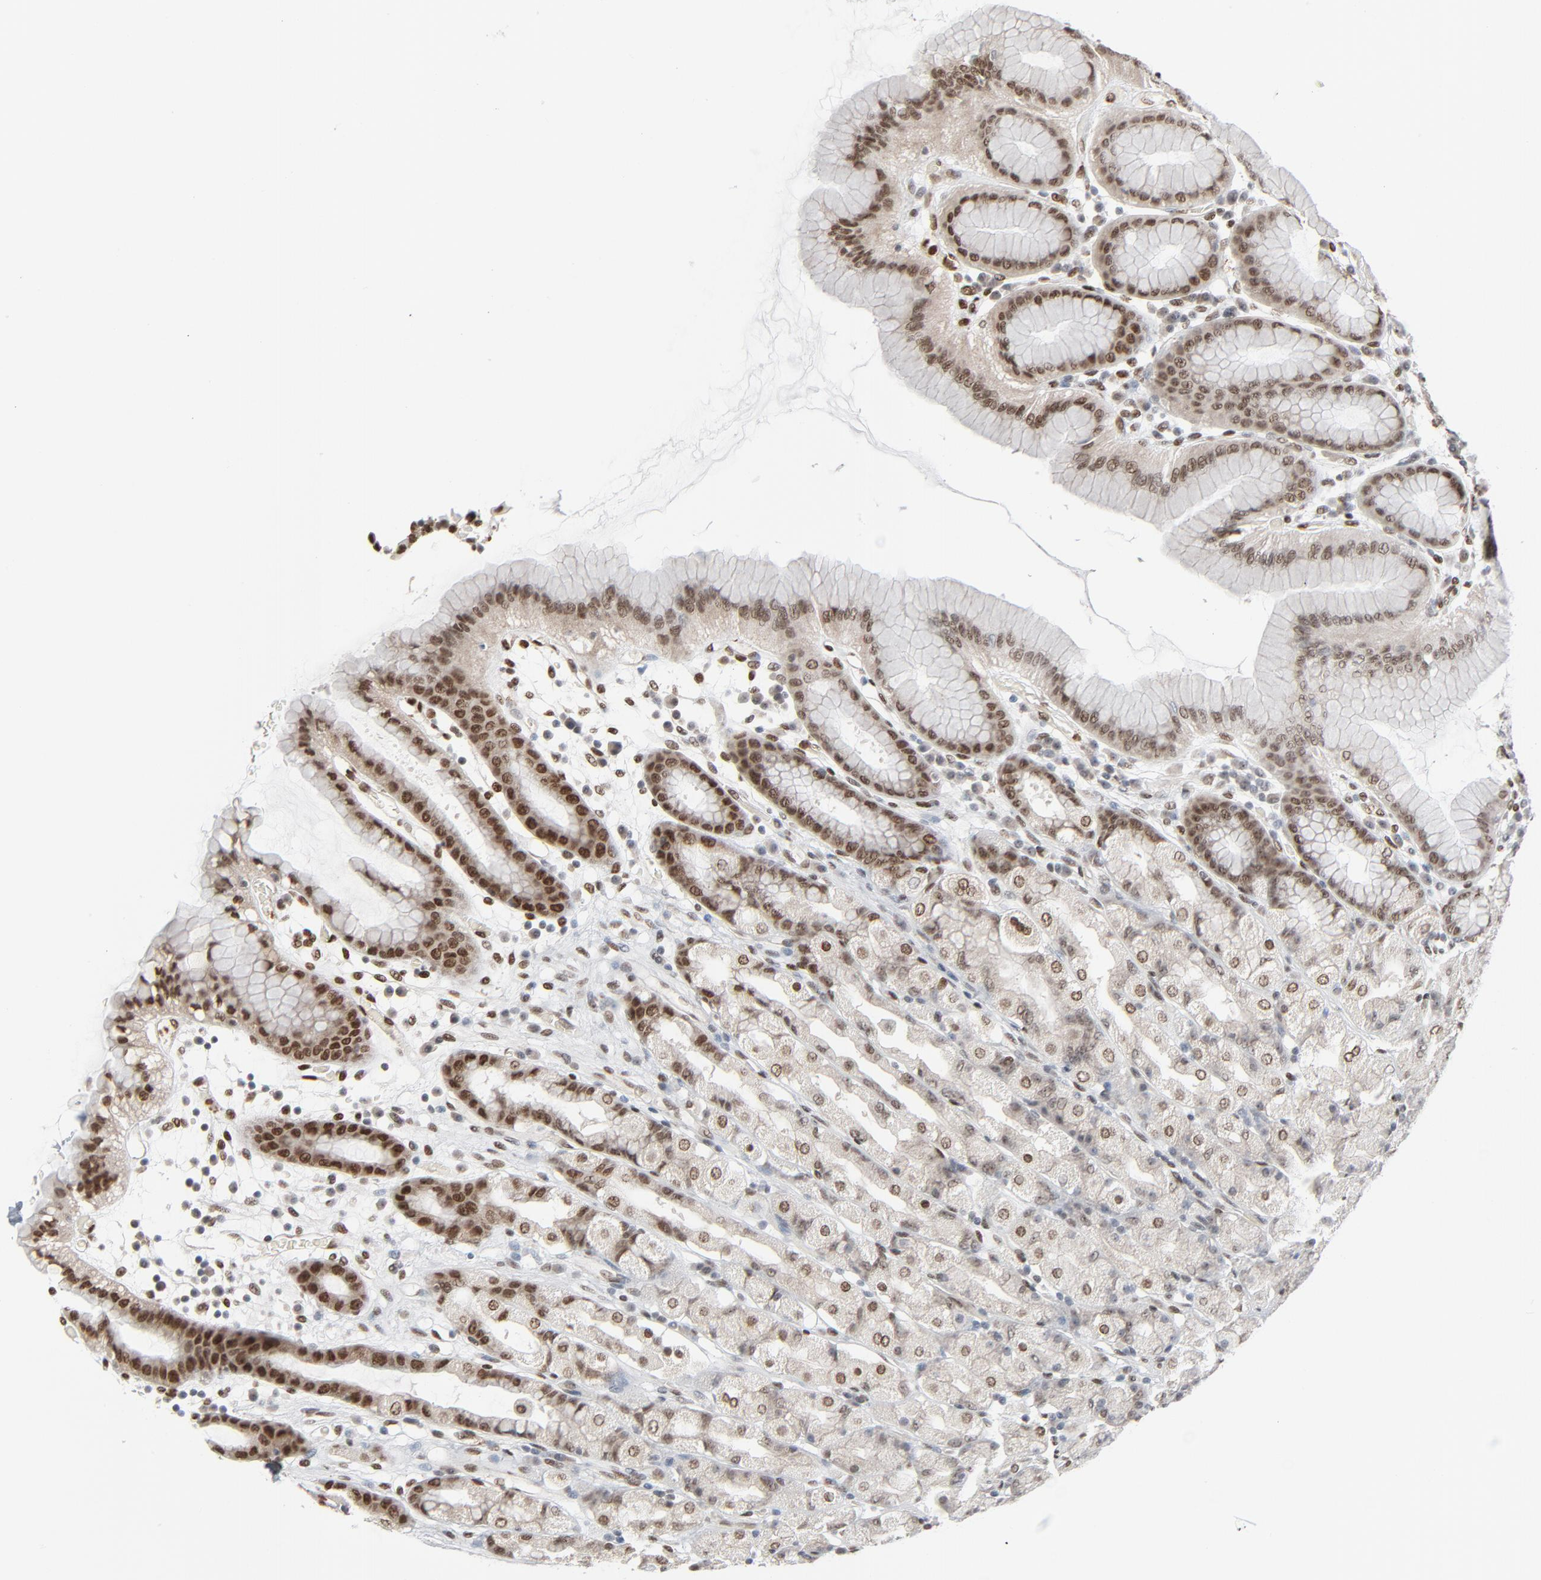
{"staining": {"intensity": "strong", "quantity": "25%-75%", "location": "nuclear"}, "tissue": "stomach", "cell_type": "Glandular cells", "image_type": "normal", "snomed": [{"axis": "morphology", "description": "Normal tissue, NOS"}, {"axis": "topography", "description": "Stomach, upper"}], "caption": "Protein positivity by immunohistochemistry exhibits strong nuclear staining in approximately 25%-75% of glandular cells in unremarkable stomach.", "gene": "CUX1", "patient": {"sex": "male", "age": 68}}